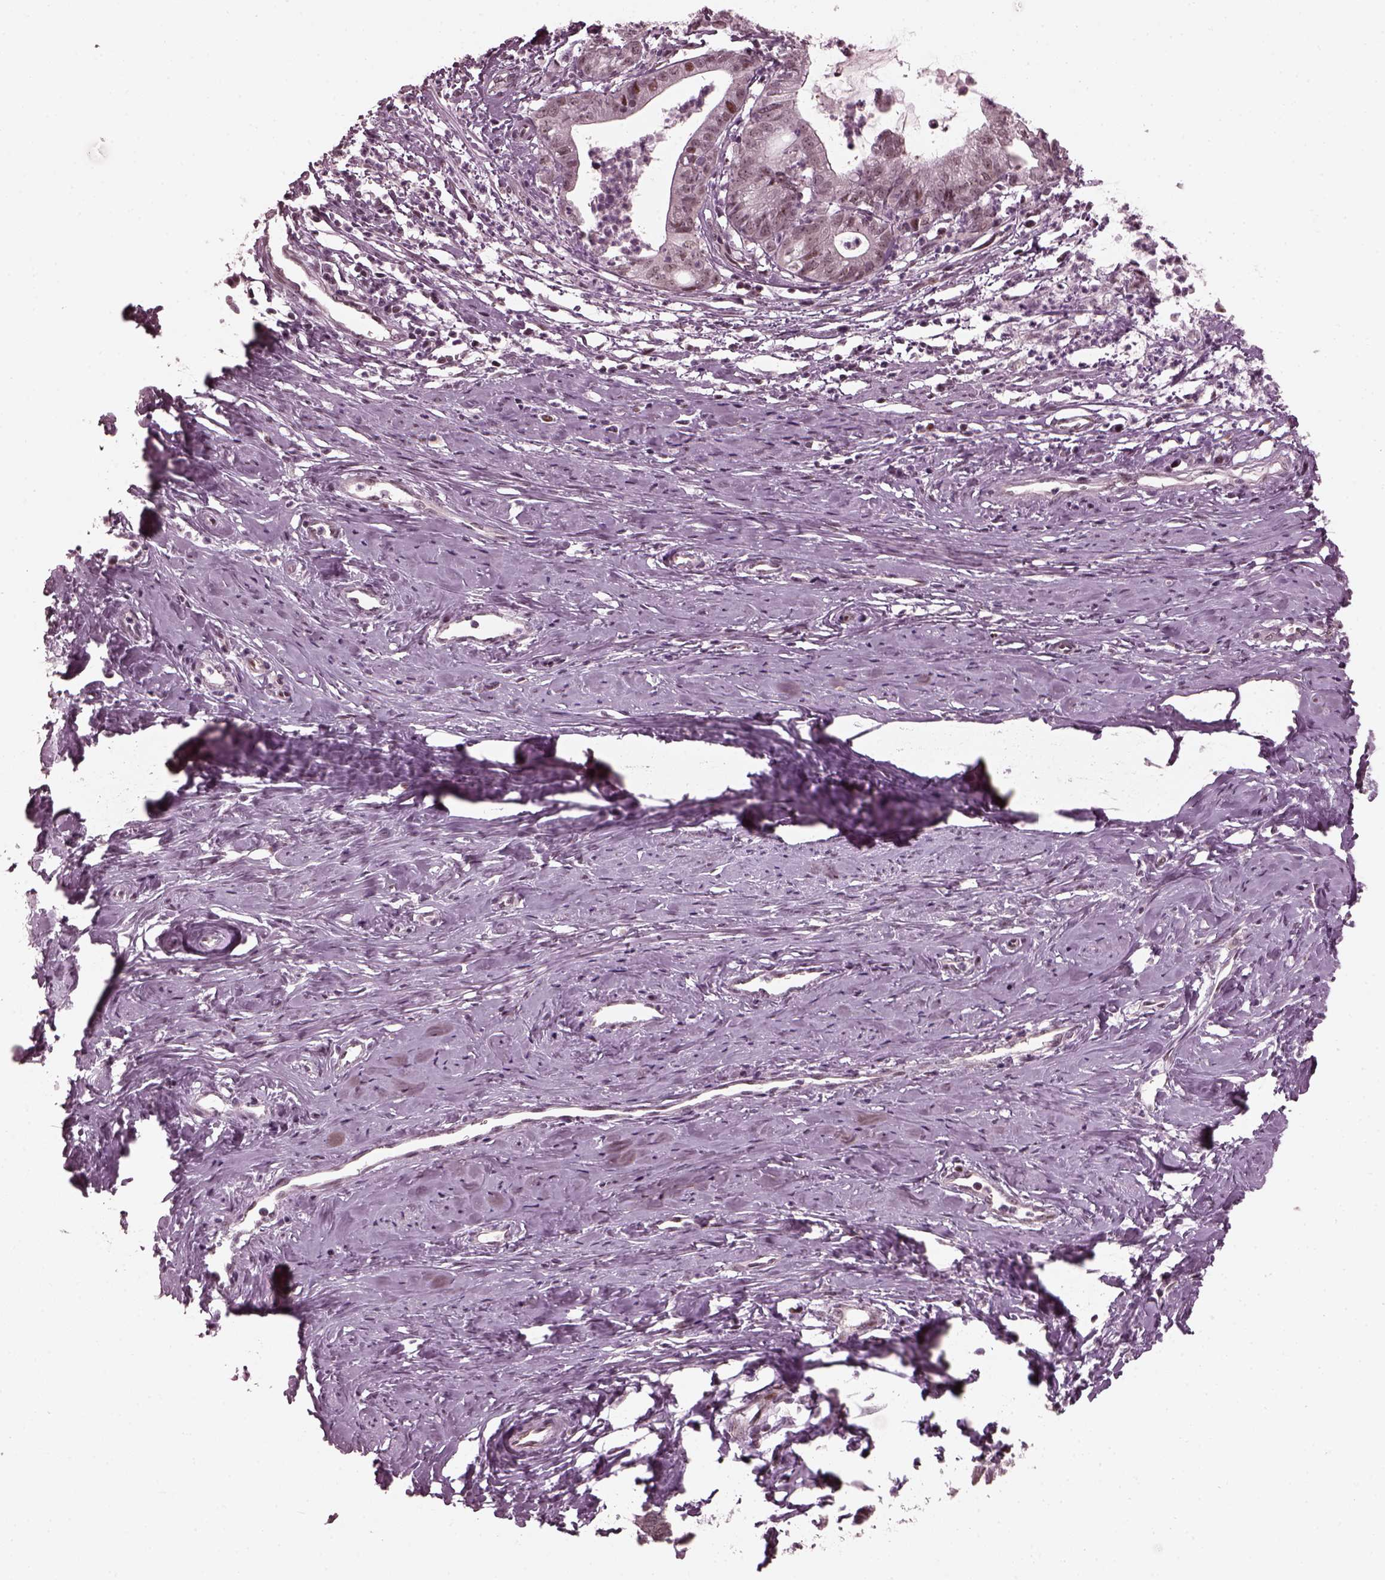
{"staining": {"intensity": "moderate", "quantity": "<25%", "location": "nuclear"}, "tissue": "cervical cancer", "cell_type": "Tumor cells", "image_type": "cancer", "snomed": [{"axis": "morphology", "description": "Normal tissue, NOS"}, {"axis": "morphology", "description": "Adenocarcinoma, NOS"}, {"axis": "topography", "description": "Cervix"}], "caption": "The immunohistochemical stain labels moderate nuclear expression in tumor cells of cervical cancer (adenocarcinoma) tissue.", "gene": "TRIB3", "patient": {"sex": "female", "age": 38}}